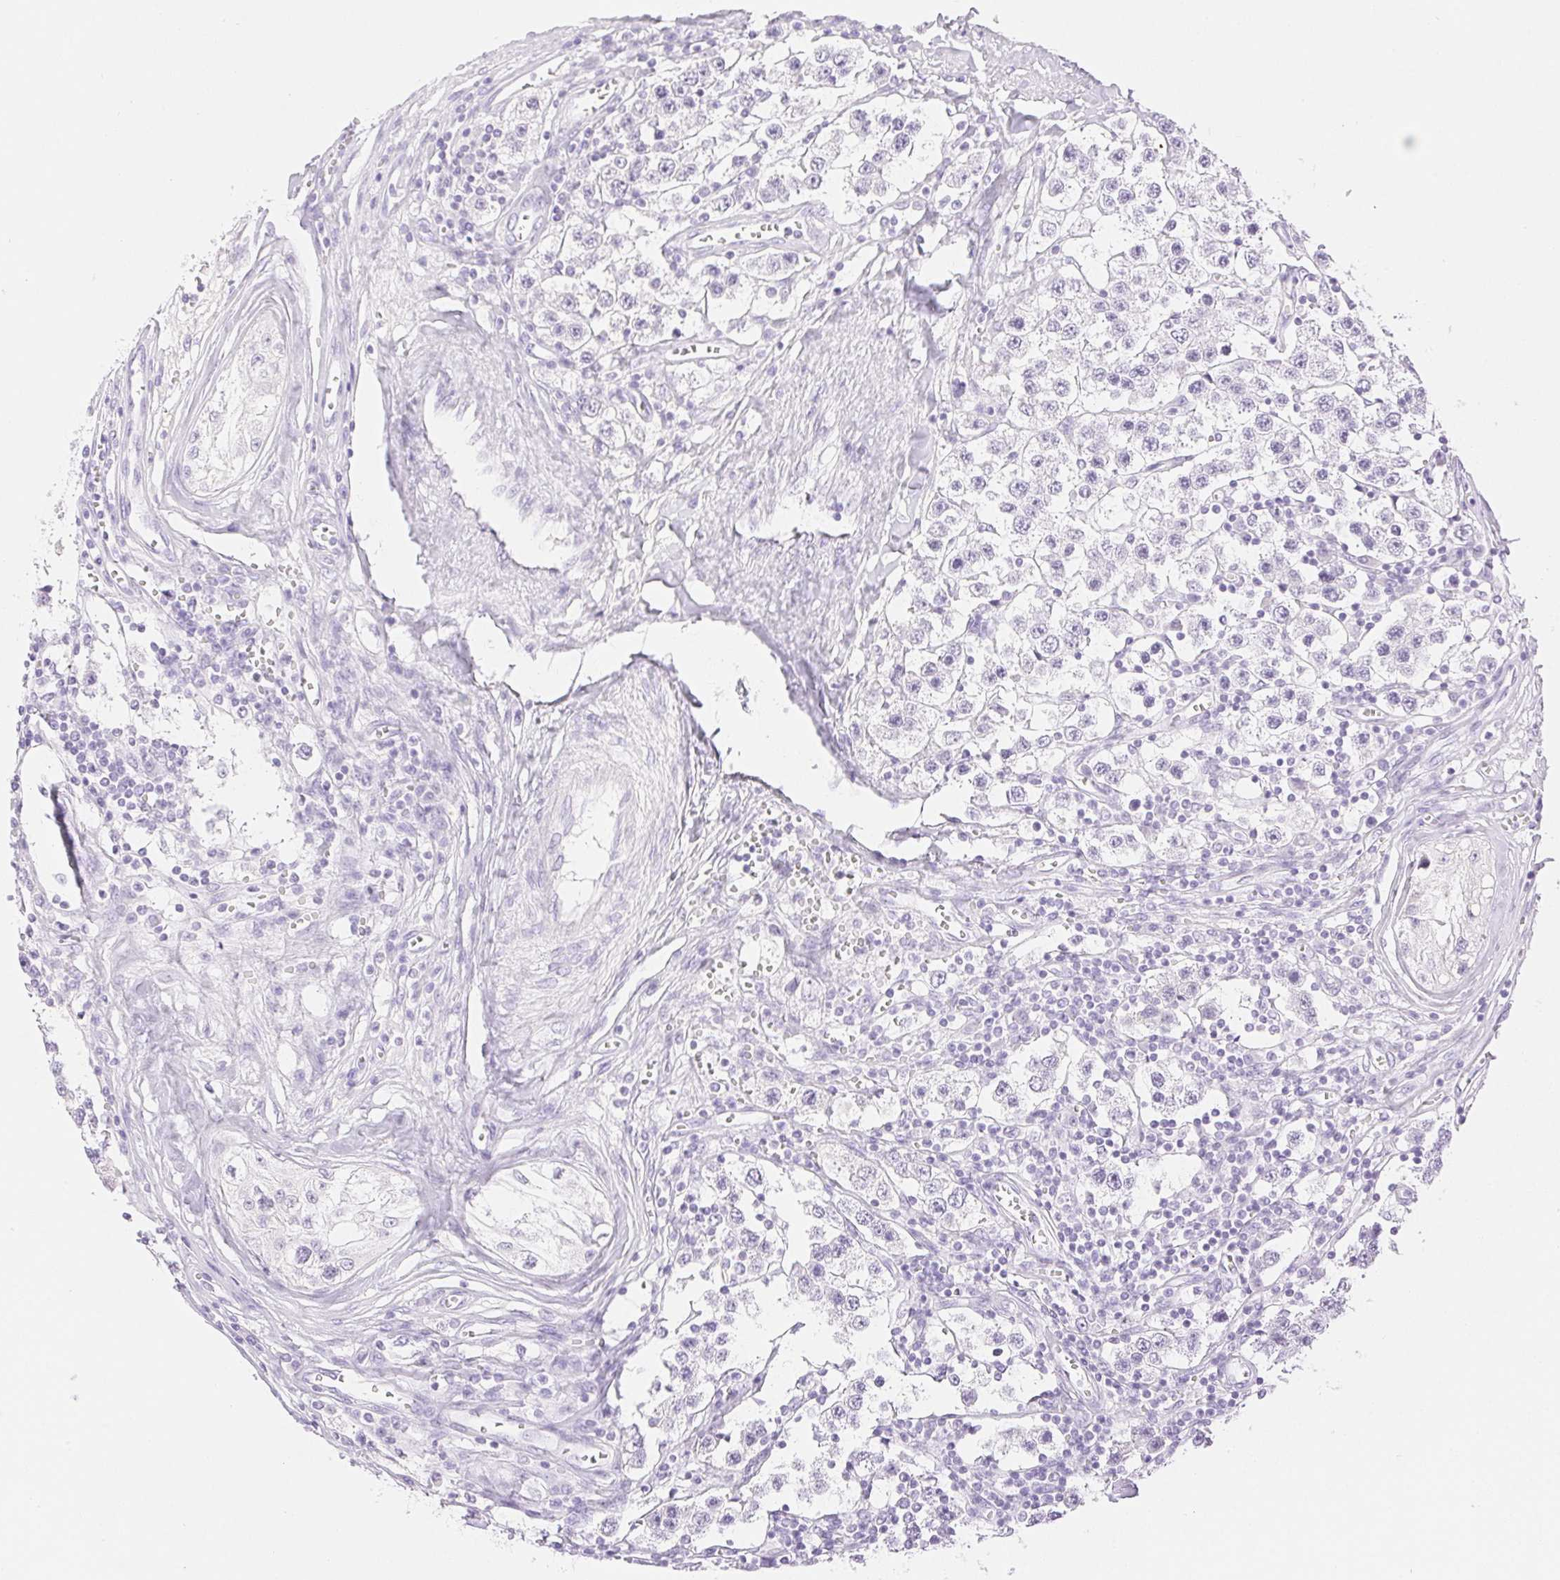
{"staining": {"intensity": "negative", "quantity": "none", "location": "none"}, "tissue": "testis cancer", "cell_type": "Tumor cells", "image_type": "cancer", "snomed": [{"axis": "morphology", "description": "Seminoma, NOS"}, {"axis": "topography", "description": "Testis"}], "caption": "A histopathology image of human testis seminoma is negative for staining in tumor cells. Brightfield microscopy of IHC stained with DAB (brown) and hematoxylin (blue), captured at high magnification.", "gene": "SPACA4", "patient": {"sex": "male", "age": 34}}